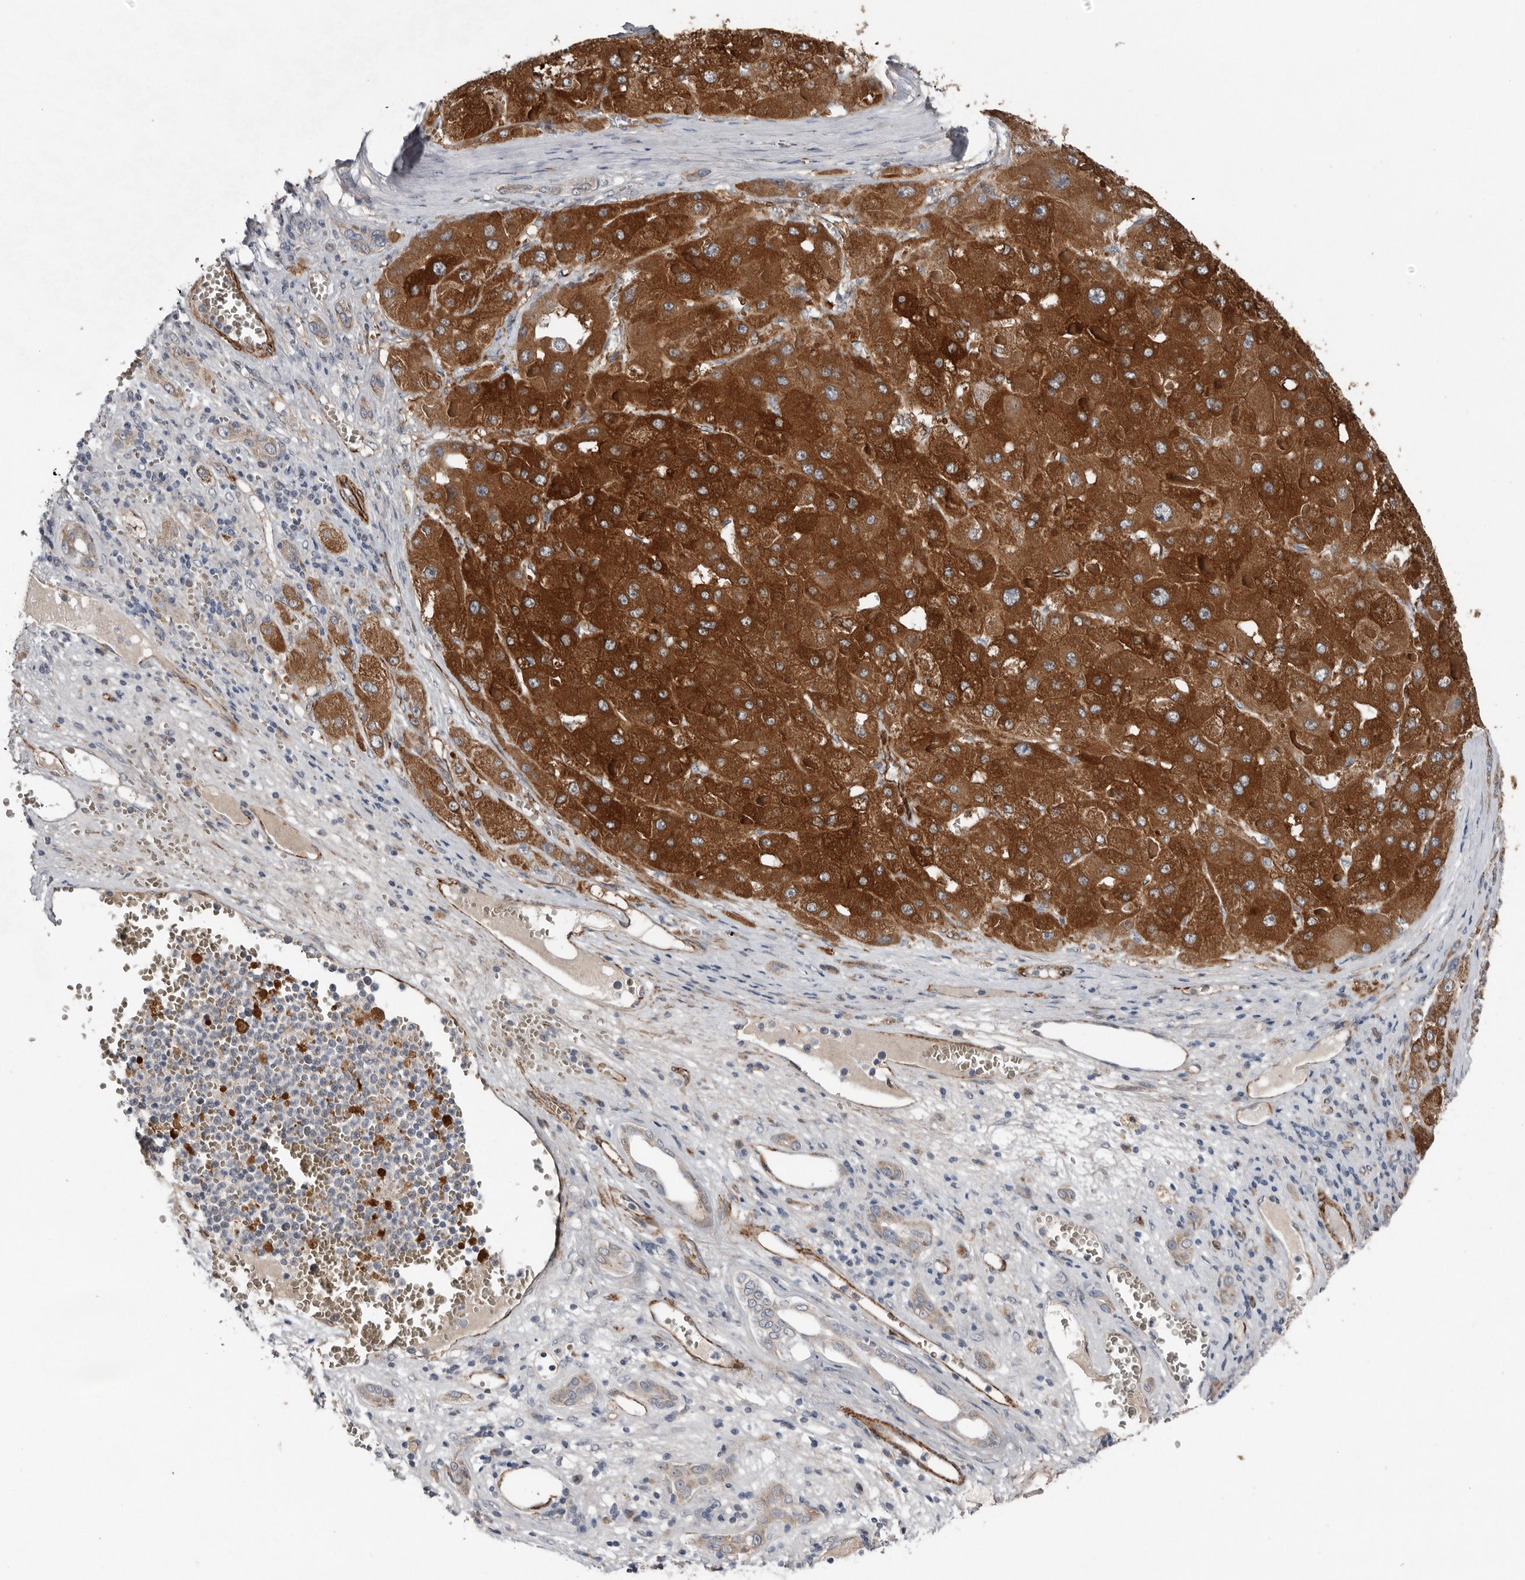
{"staining": {"intensity": "strong", "quantity": ">75%", "location": "cytoplasmic/membranous"}, "tissue": "liver cancer", "cell_type": "Tumor cells", "image_type": "cancer", "snomed": [{"axis": "morphology", "description": "Carcinoma, Hepatocellular, NOS"}, {"axis": "topography", "description": "Liver"}], "caption": "This histopathology image exhibits immunohistochemistry (IHC) staining of human liver cancer, with high strong cytoplasmic/membranous staining in about >75% of tumor cells.", "gene": "RANBP17", "patient": {"sex": "female", "age": 73}}